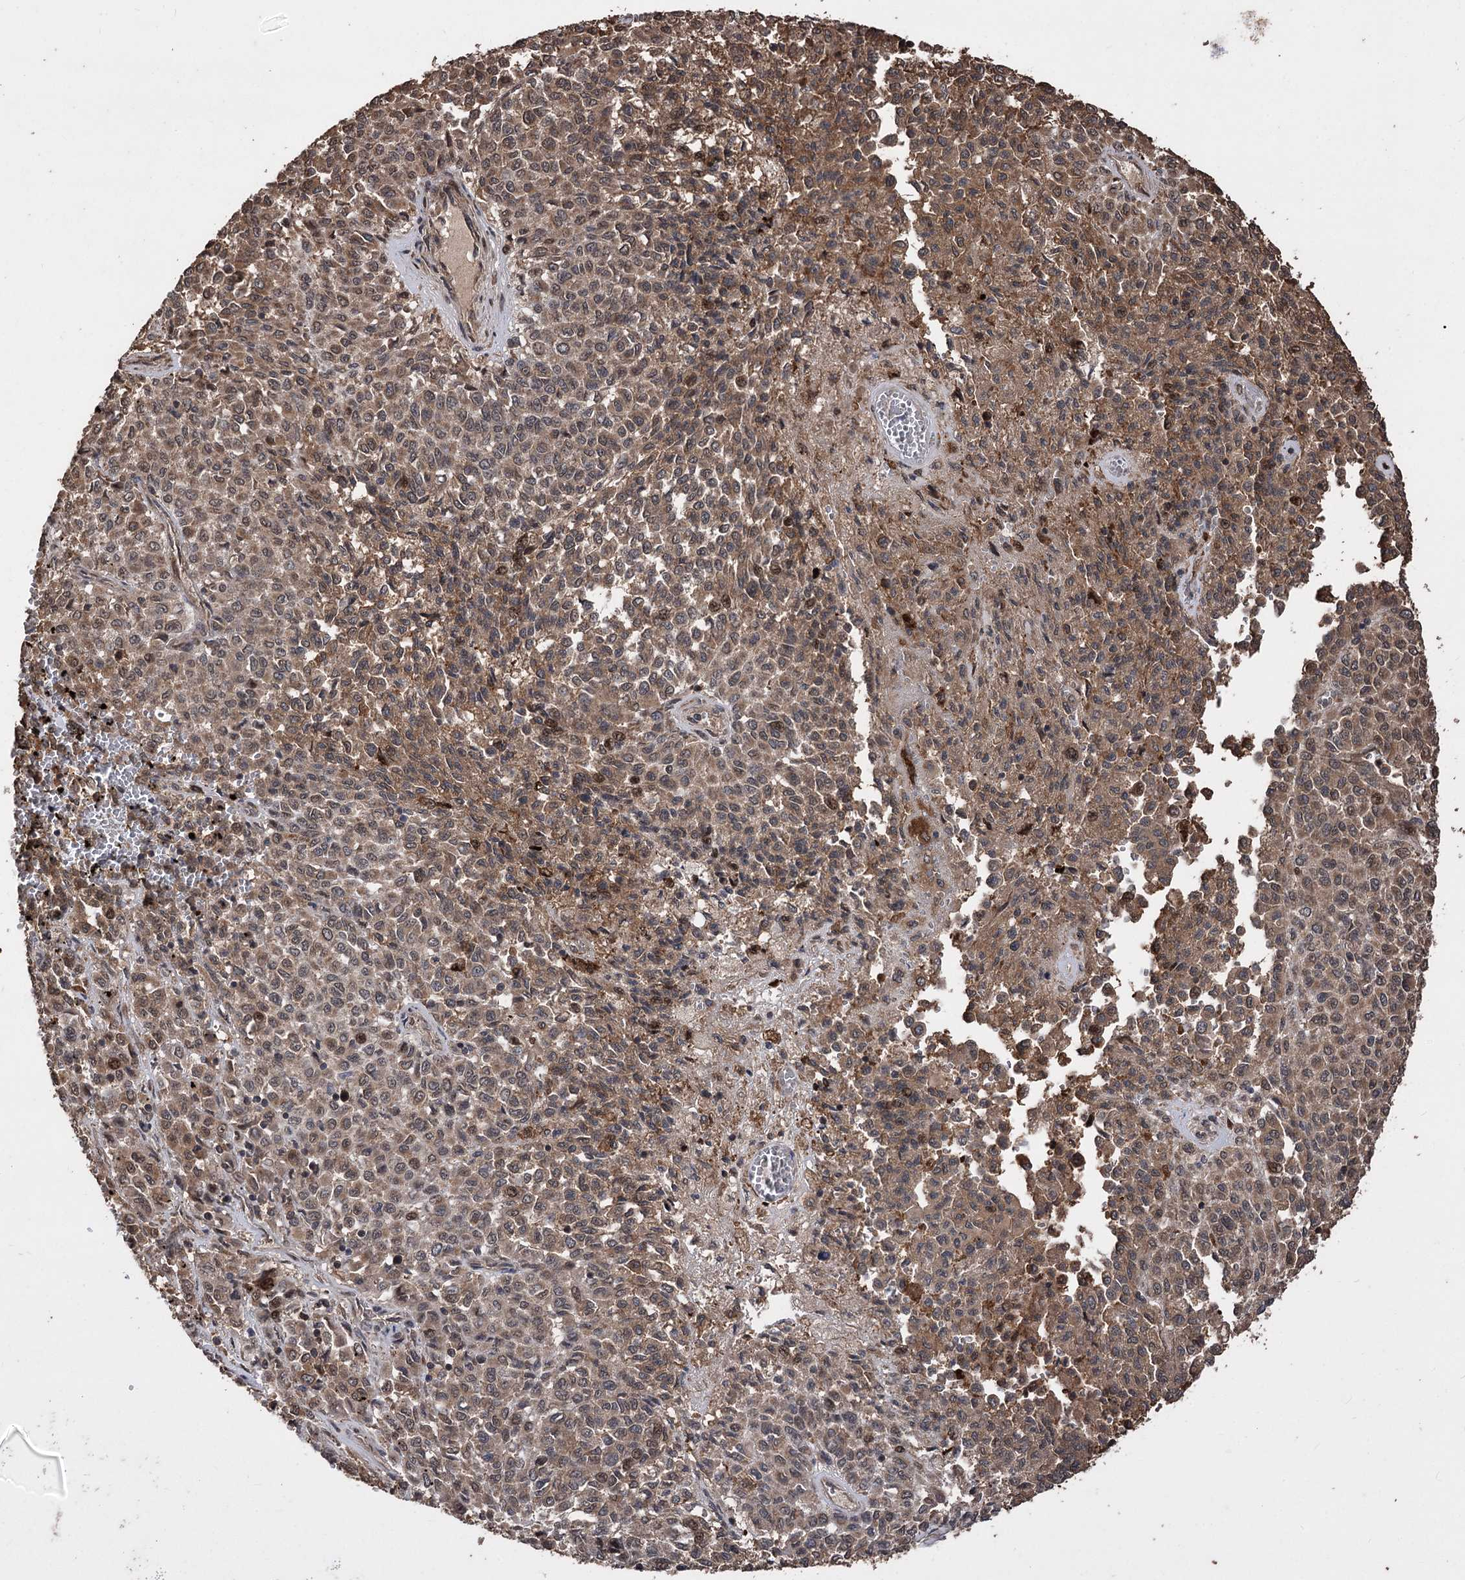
{"staining": {"intensity": "moderate", "quantity": ">75%", "location": "cytoplasmic/membranous"}, "tissue": "melanoma", "cell_type": "Tumor cells", "image_type": "cancer", "snomed": [{"axis": "morphology", "description": "Malignant melanoma, Metastatic site"}, {"axis": "topography", "description": "Pancreas"}], "caption": "A histopathology image showing moderate cytoplasmic/membranous expression in about >75% of tumor cells in malignant melanoma (metastatic site), as visualized by brown immunohistochemical staining.", "gene": "RASSF3", "patient": {"sex": "female", "age": 30}}